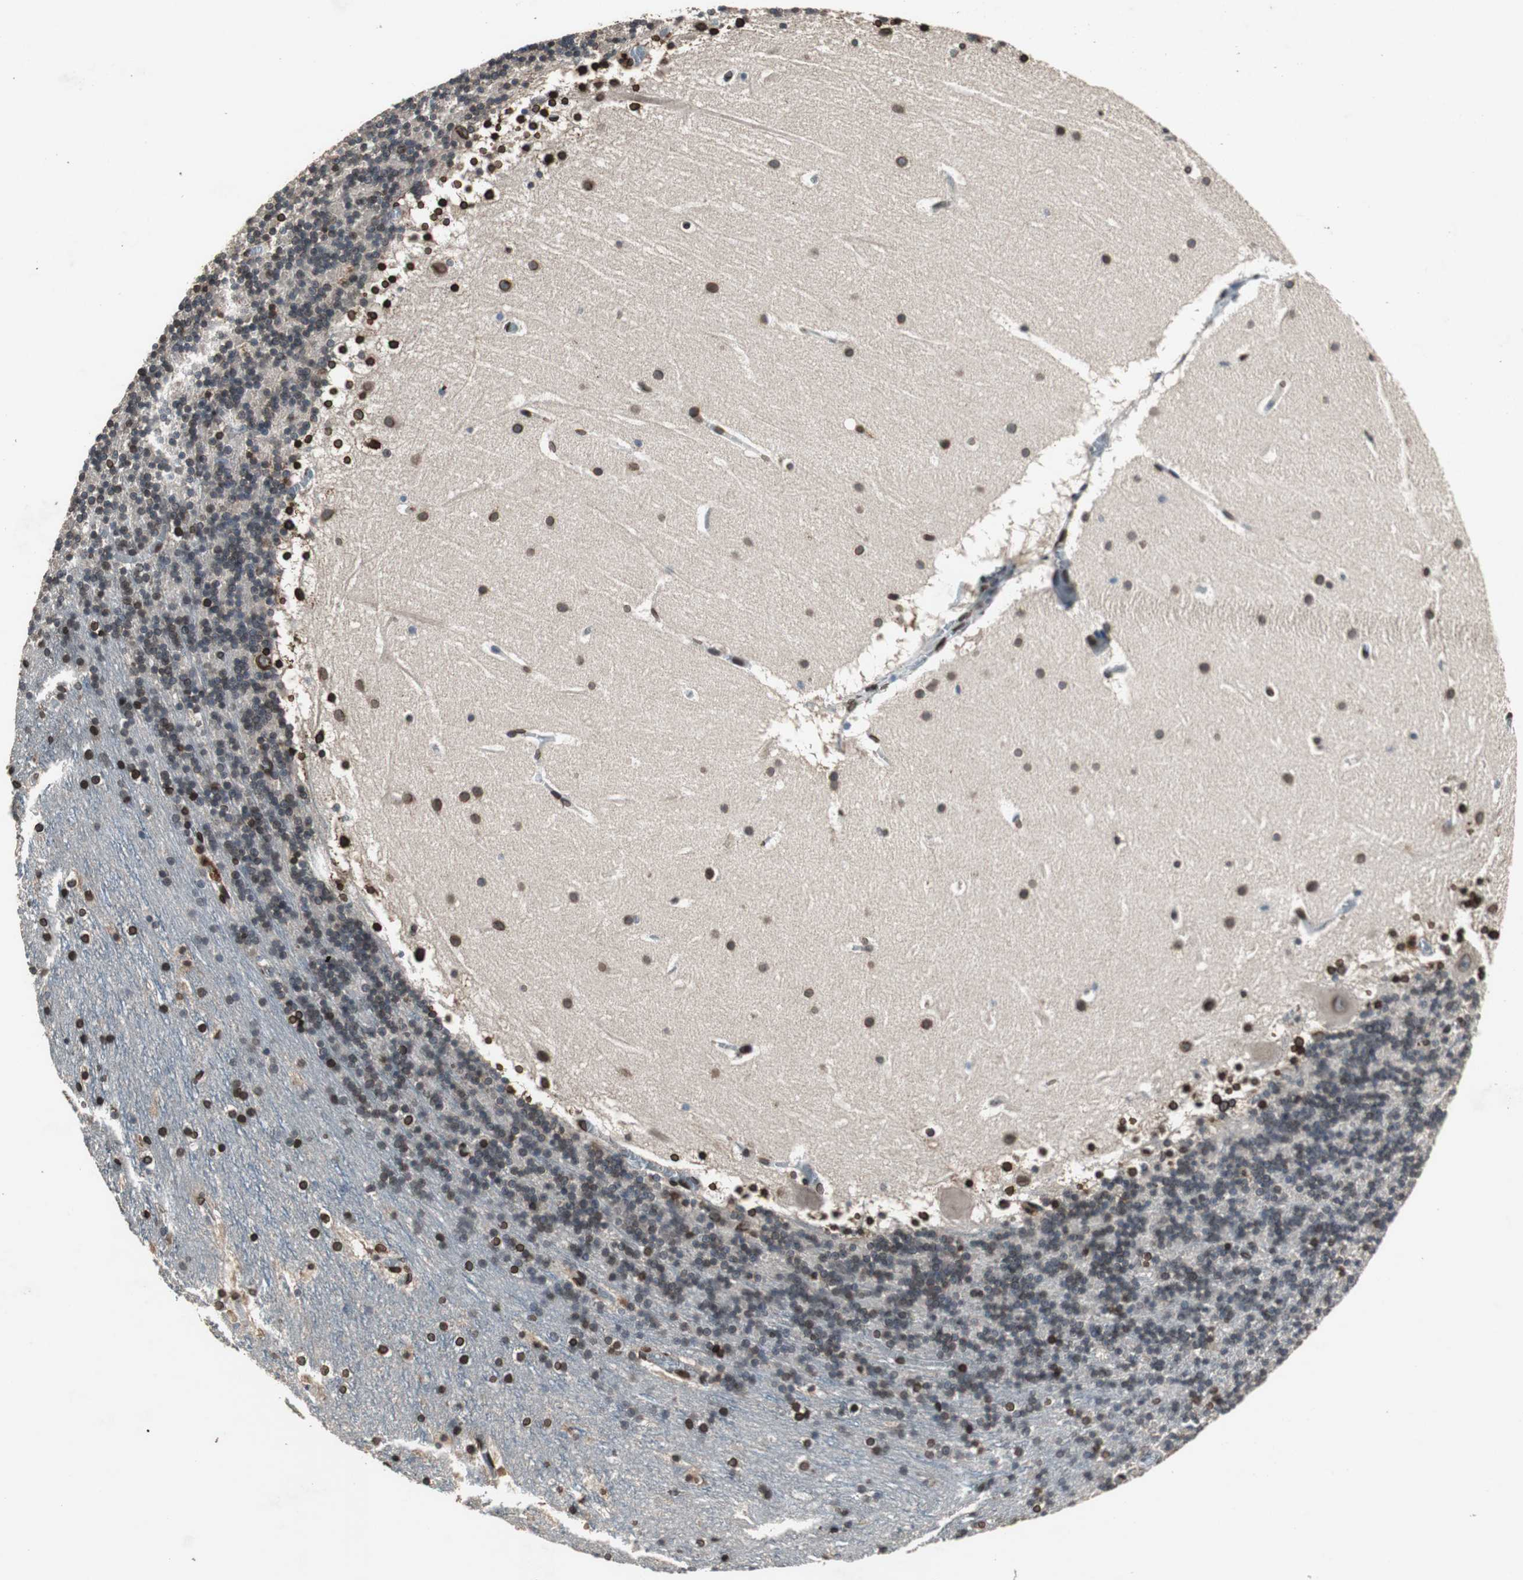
{"staining": {"intensity": "strong", "quantity": "25%-75%", "location": "cytoplasmic/membranous,nuclear"}, "tissue": "cerebellum", "cell_type": "Cells in granular layer", "image_type": "normal", "snomed": [{"axis": "morphology", "description": "Normal tissue, NOS"}, {"axis": "topography", "description": "Cerebellum"}], "caption": "Immunohistochemistry (DAB (3,3'-diaminobenzidine)) staining of benign cerebellum demonstrates strong cytoplasmic/membranous,nuclear protein positivity in about 25%-75% of cells in granular layer.", "gene": "LMNA", "patient": {"sex": "male", "age": 45}}